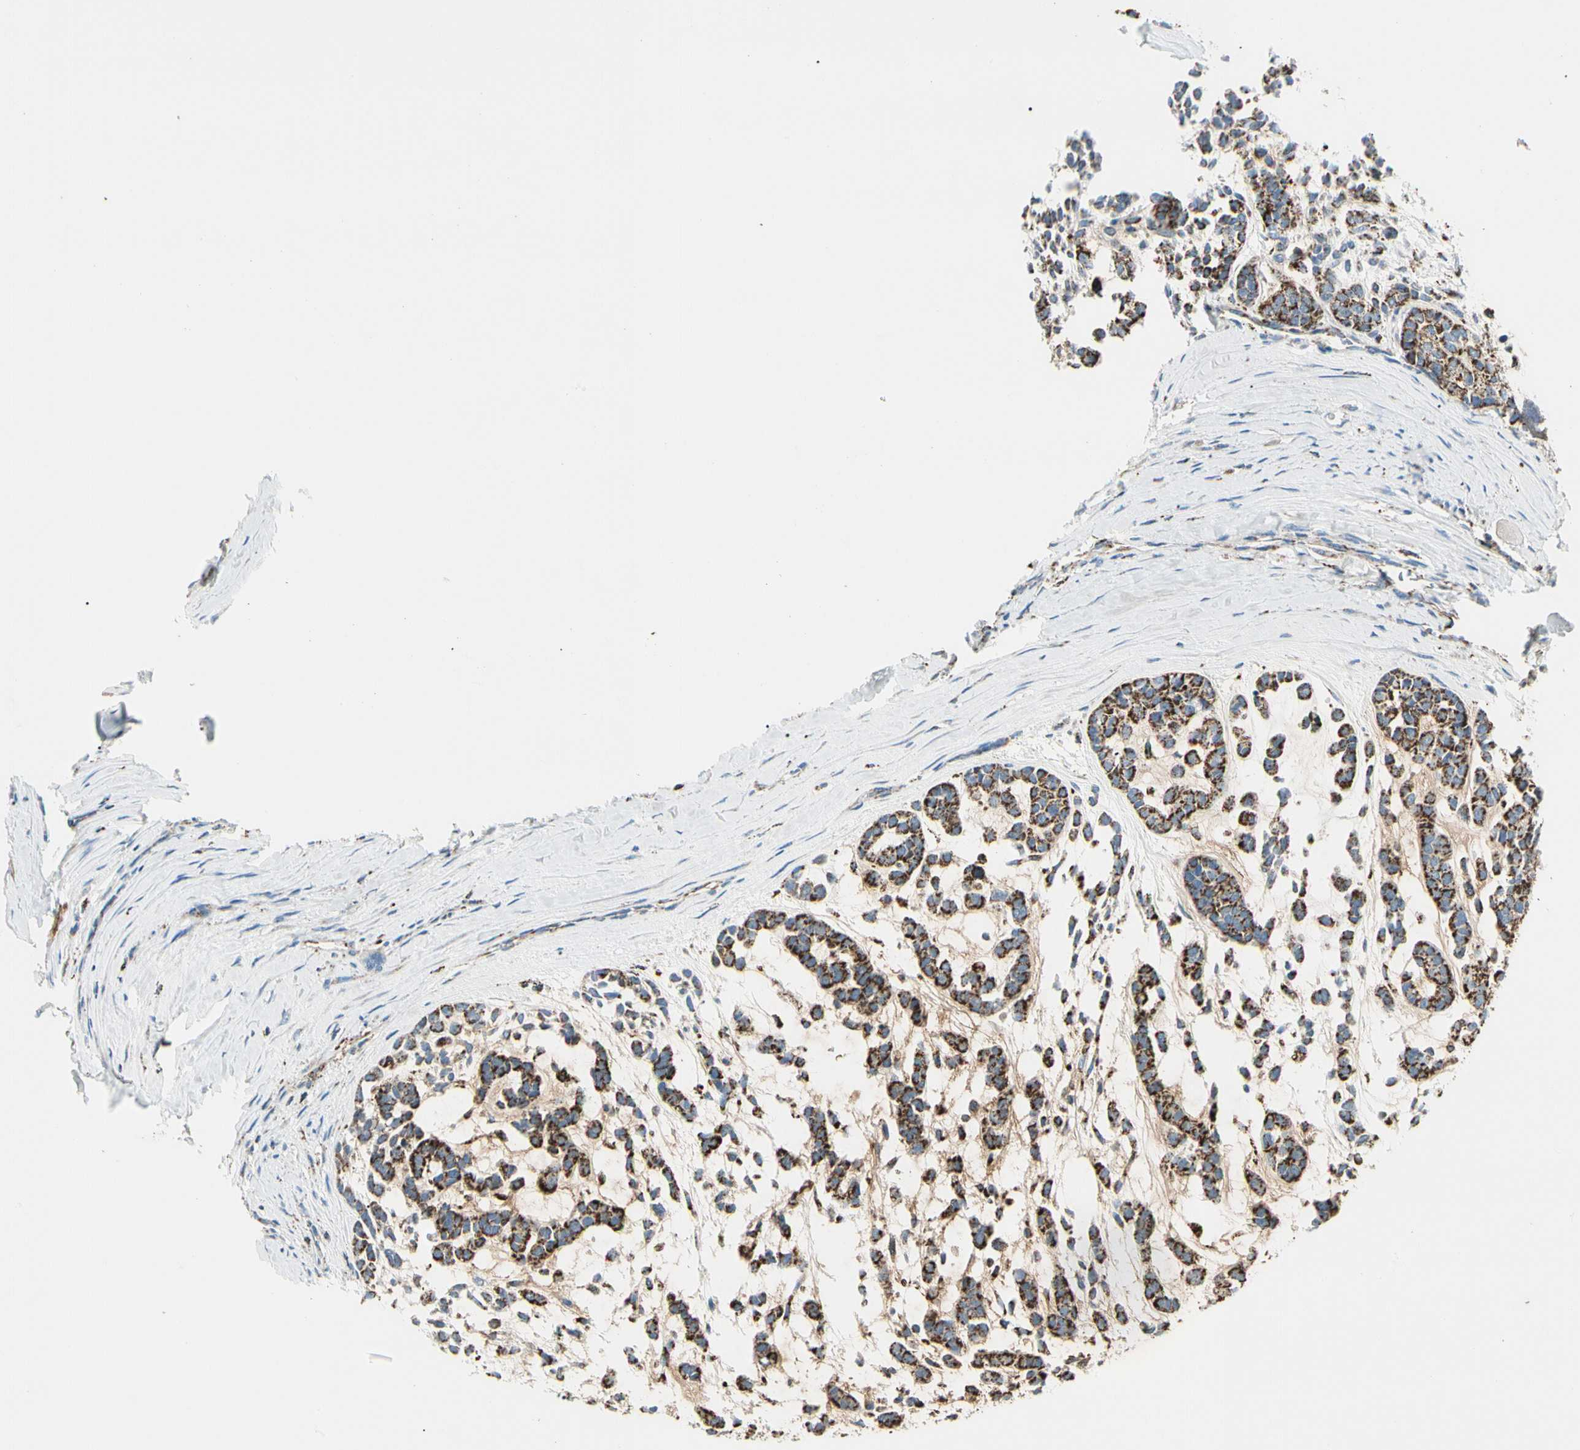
{"staining": {"intensity": "strong", "quantity": ">75%", "location": "cytoplasmic/membranous"}, "tissue": "head and neck cancer", "cell_type": "Tumor cells", "image_type": "cancer", "snomed": [{"axis": "morphology", "description": "Adenocarcinoma, NOS"}, {"axis": "morphology", "description": "Adenoma, NOS"}, {"axis": "topography", "description": "Head-Neck"}], "caption": "Immunohistochemistry (IHC) of human head and neck cancer (adenoma) demonstrates high levels of strong cytoplasmic/membranous positivity in about >75% of tumor cells.", "gene": "ME2", "patient": {"sex": "female", "age": 55}}